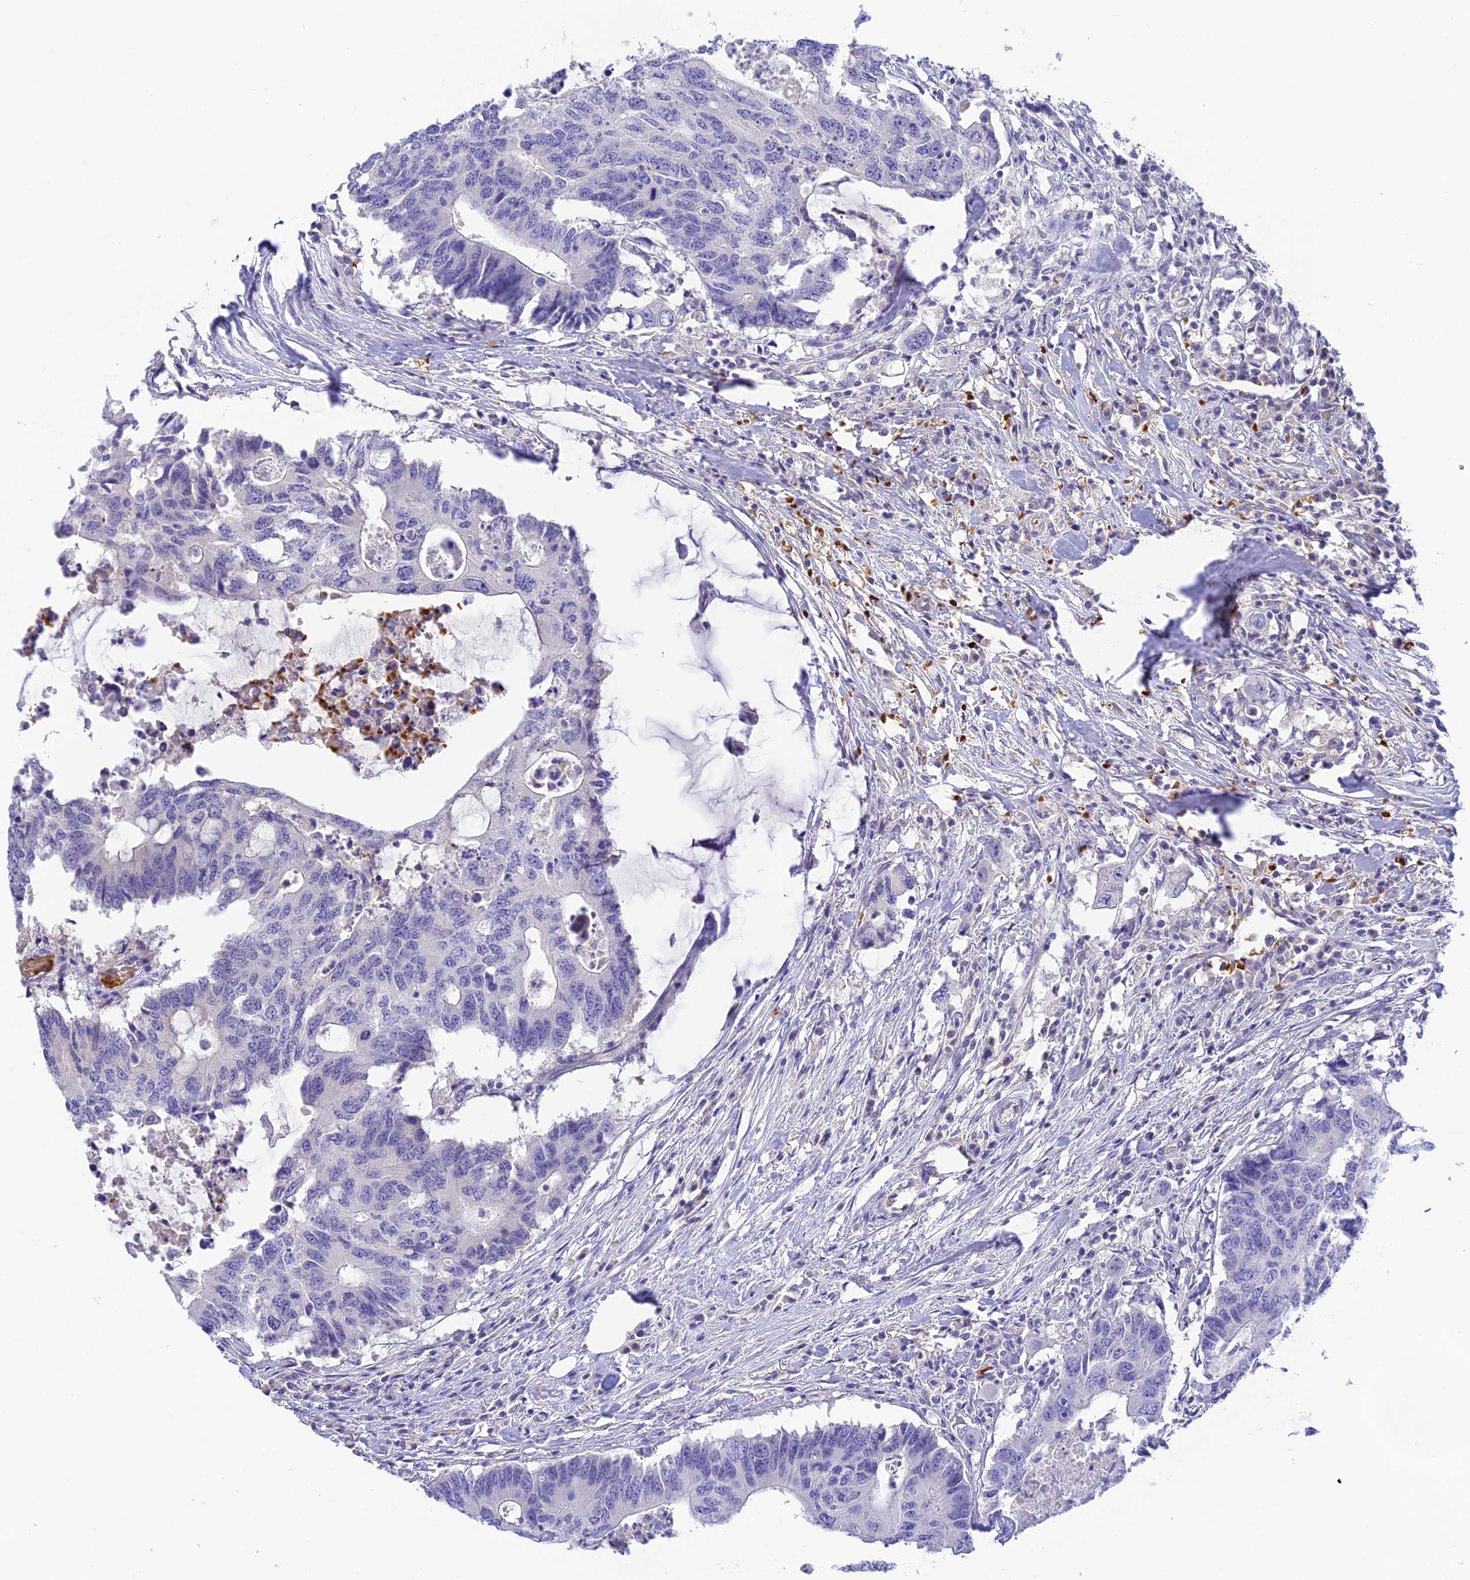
{"staining": {"intensity": "negative", "quantity": "none", "location": "none"}, "tissue": "colorectal cancer", "cell_type": "Tumor cells", "image_type": "cancer", "snomed": [{"axis": "morphology", "description": "Adenocarcinoma, NOS"}, {"axis": "topography", "description": "Colon"}], "caption": "This is an IHC photomicrograph of human colorectal cancer. There is no expression in tumor cells.", "gene": "HDHD2", "patient": {"sex": "male", "age": 71}}